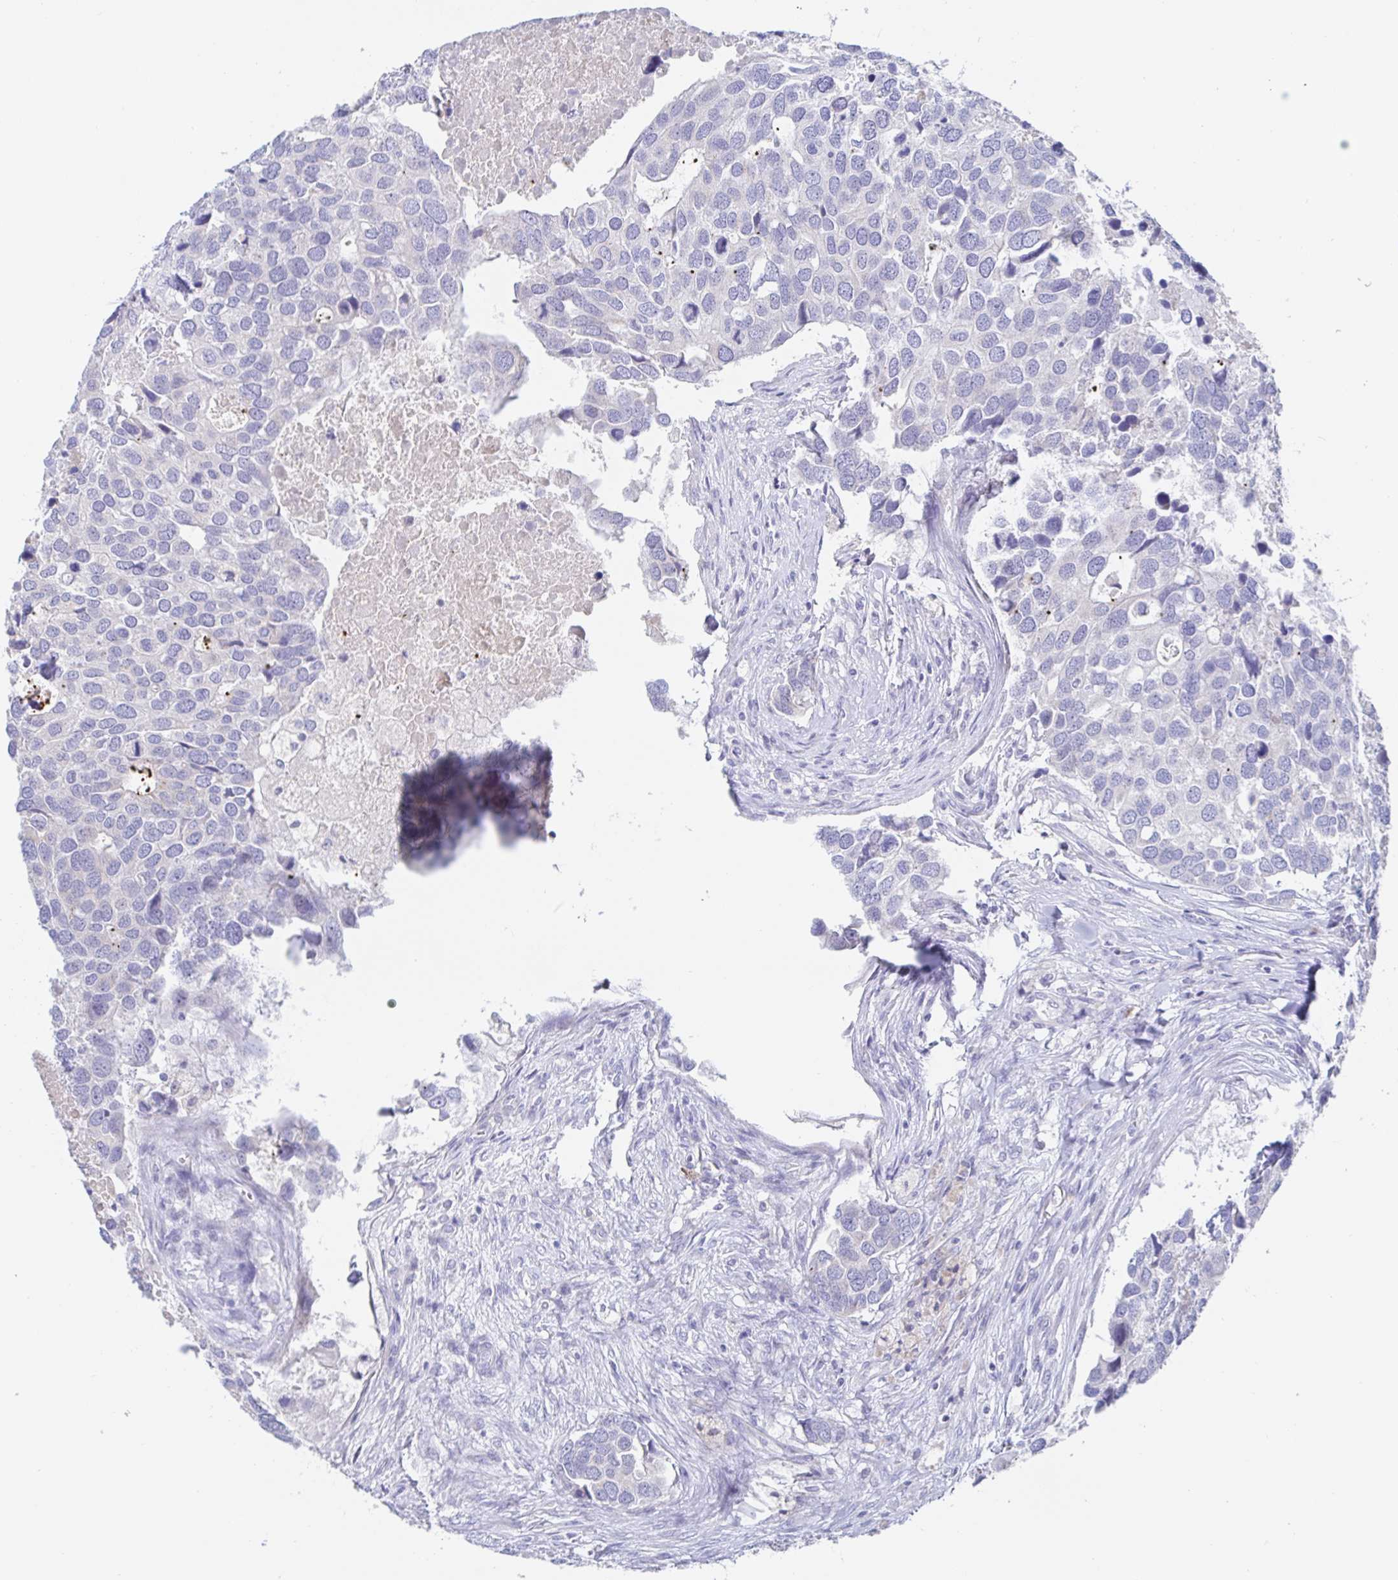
{"staining": {"intensity": "negative", "quantity": "none", "location": "none"}, "tissue": "breast cancer", "cell_type": "Tumor cells", "image_type": "cancer", "snomed": [{"axis": "morphology", "description": "Duct carcinoma"}, {"axis": "topography", "description": "Breast"}], "caption": "Tumor cells are negative for brown protein staining in breast intraductal carcinoma.", "gene": "SIAH3", "patient": {"sex": "female", "age": 83}}